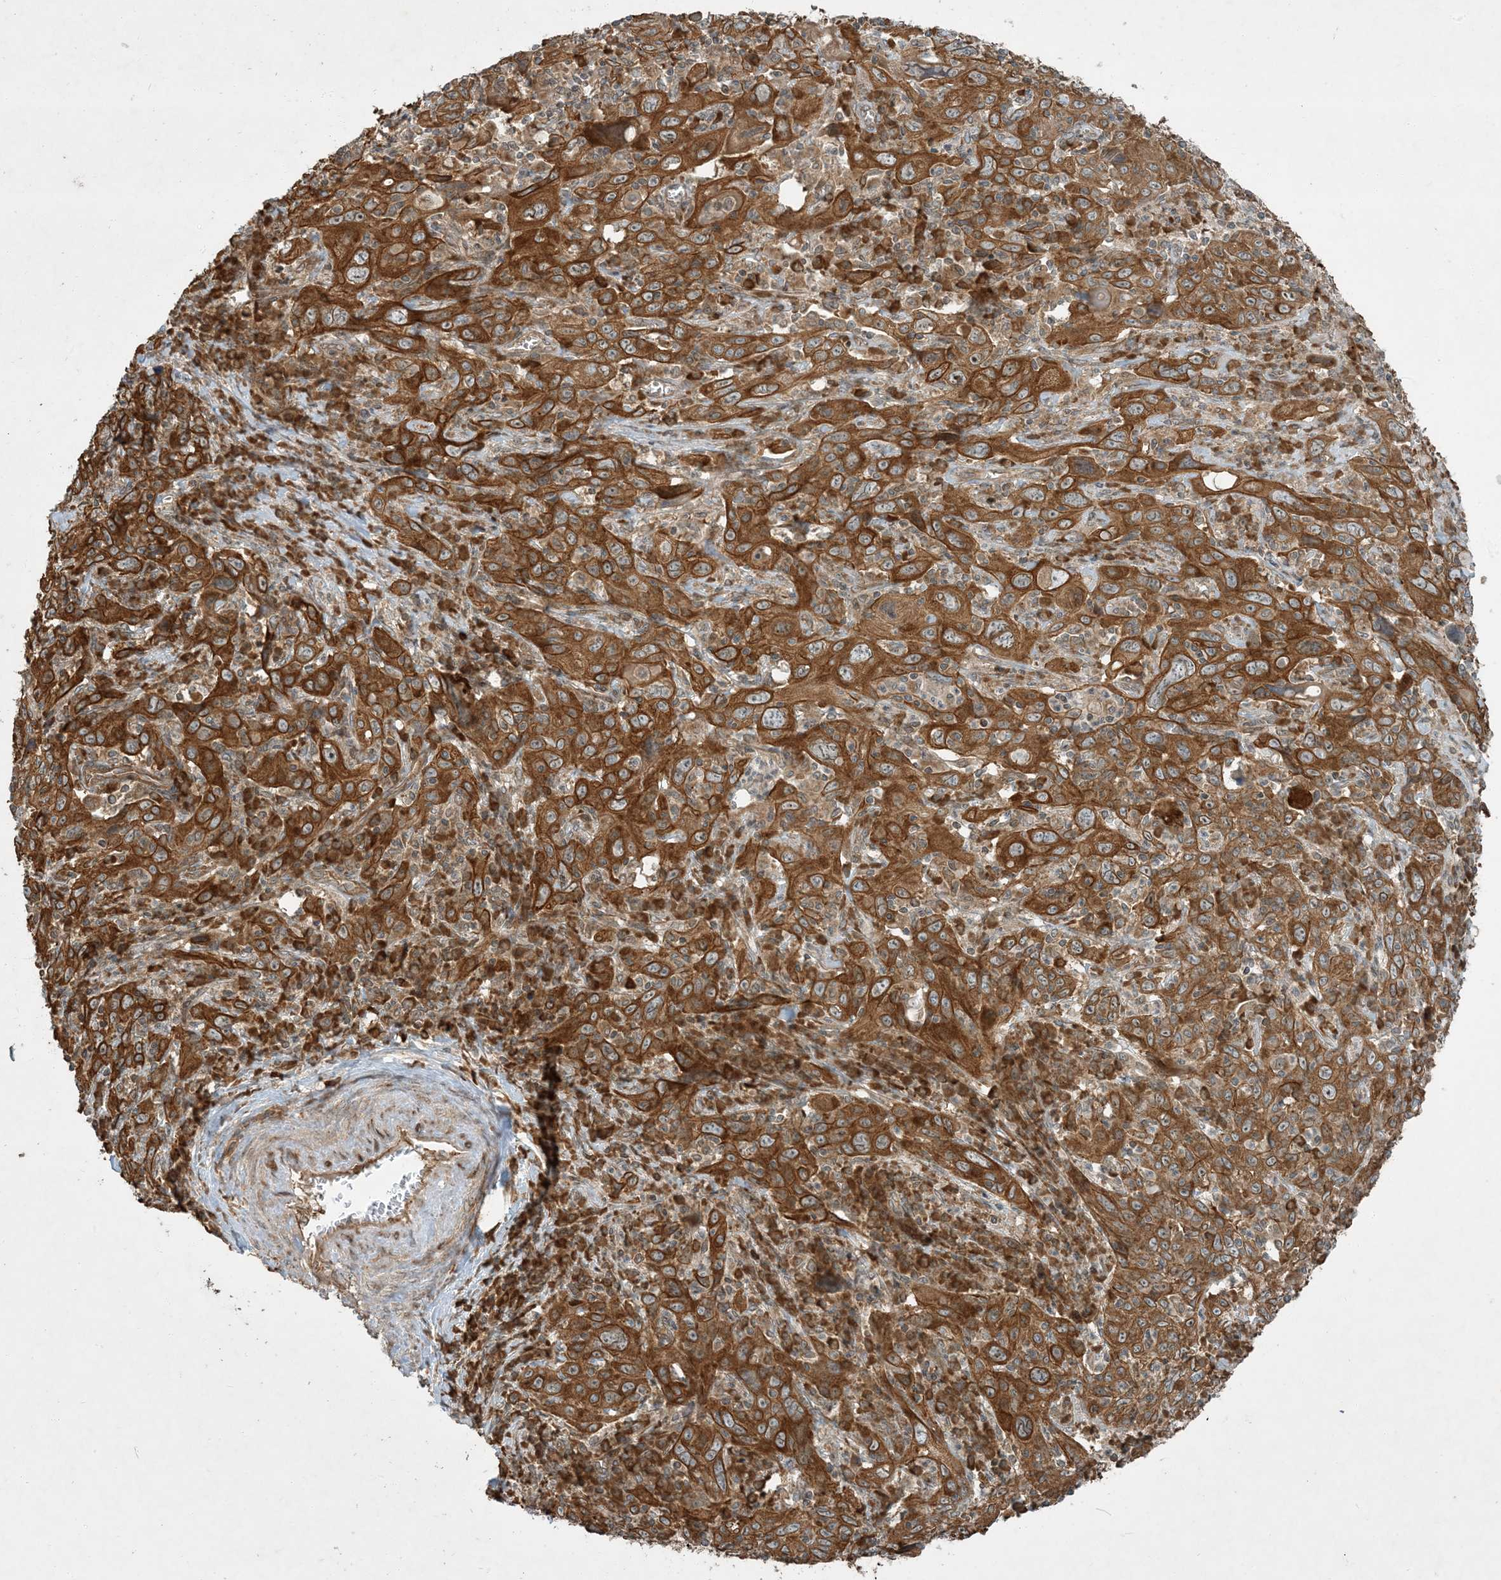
{"staining": {"intensity": "moderate", "quantity": ">75%", "location": "cytoplasmic/membranous"}, "tissue": "cervical cancer", "cell_type": "Tumor cells", "image_type": "cancer", "snomed": [{"axis": "morphology", "description": "Squamous cell carcinoma, NOS"}, {"axis": "topography", "description": "Cervix"}], "caption": "IHC of cervical cancer (squamous cell carcinoma) shows medium levels of moderate cytoplasmic/membranous positivity in about >75% of tumor cells. Nuclei are stained in blue.", "gene": "COMMD8", "patient": {"sex": "female", "age": 46}}